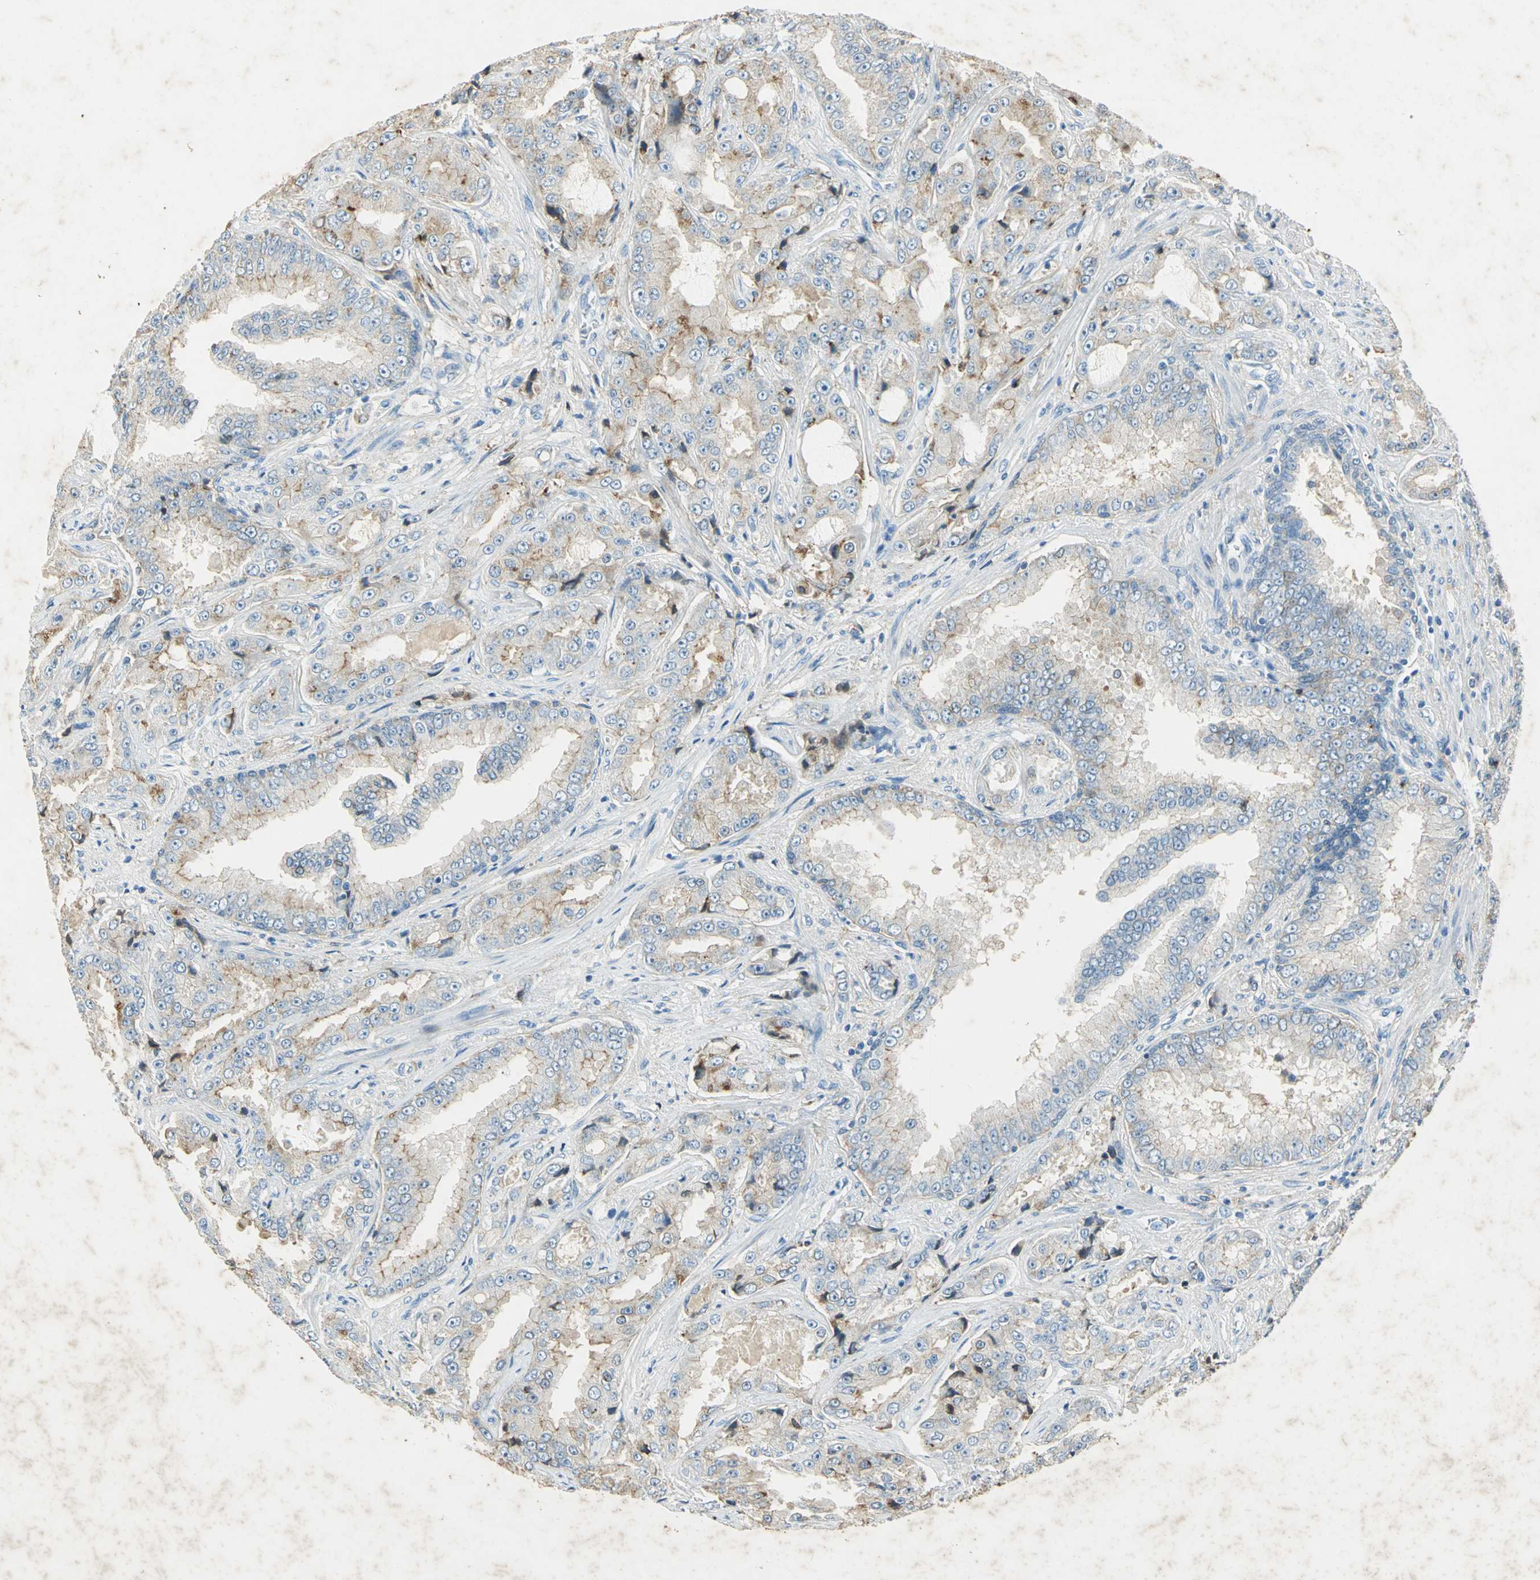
{"staining": {"intensity": "weak", "quantity": "25%-75%", "location": "cytoplasmic/membranous"}, "tissue": "prostate cancer", "cell_type": "Tumor cells", "image_type": "cancer", "snomed": [{"axis": "morphology", "description": "Adenocarcinoma, High grade"}, {"axis": "topography", "description": "Prostate"}], "caption": "A brown stain highlights weak cytoplasmic/membranous expression of a protein in prostate adenocarcinoma (high-grade) tumor cells.", "gene": "ANXA4", "patient": {"sex": "male", "age": 73}}